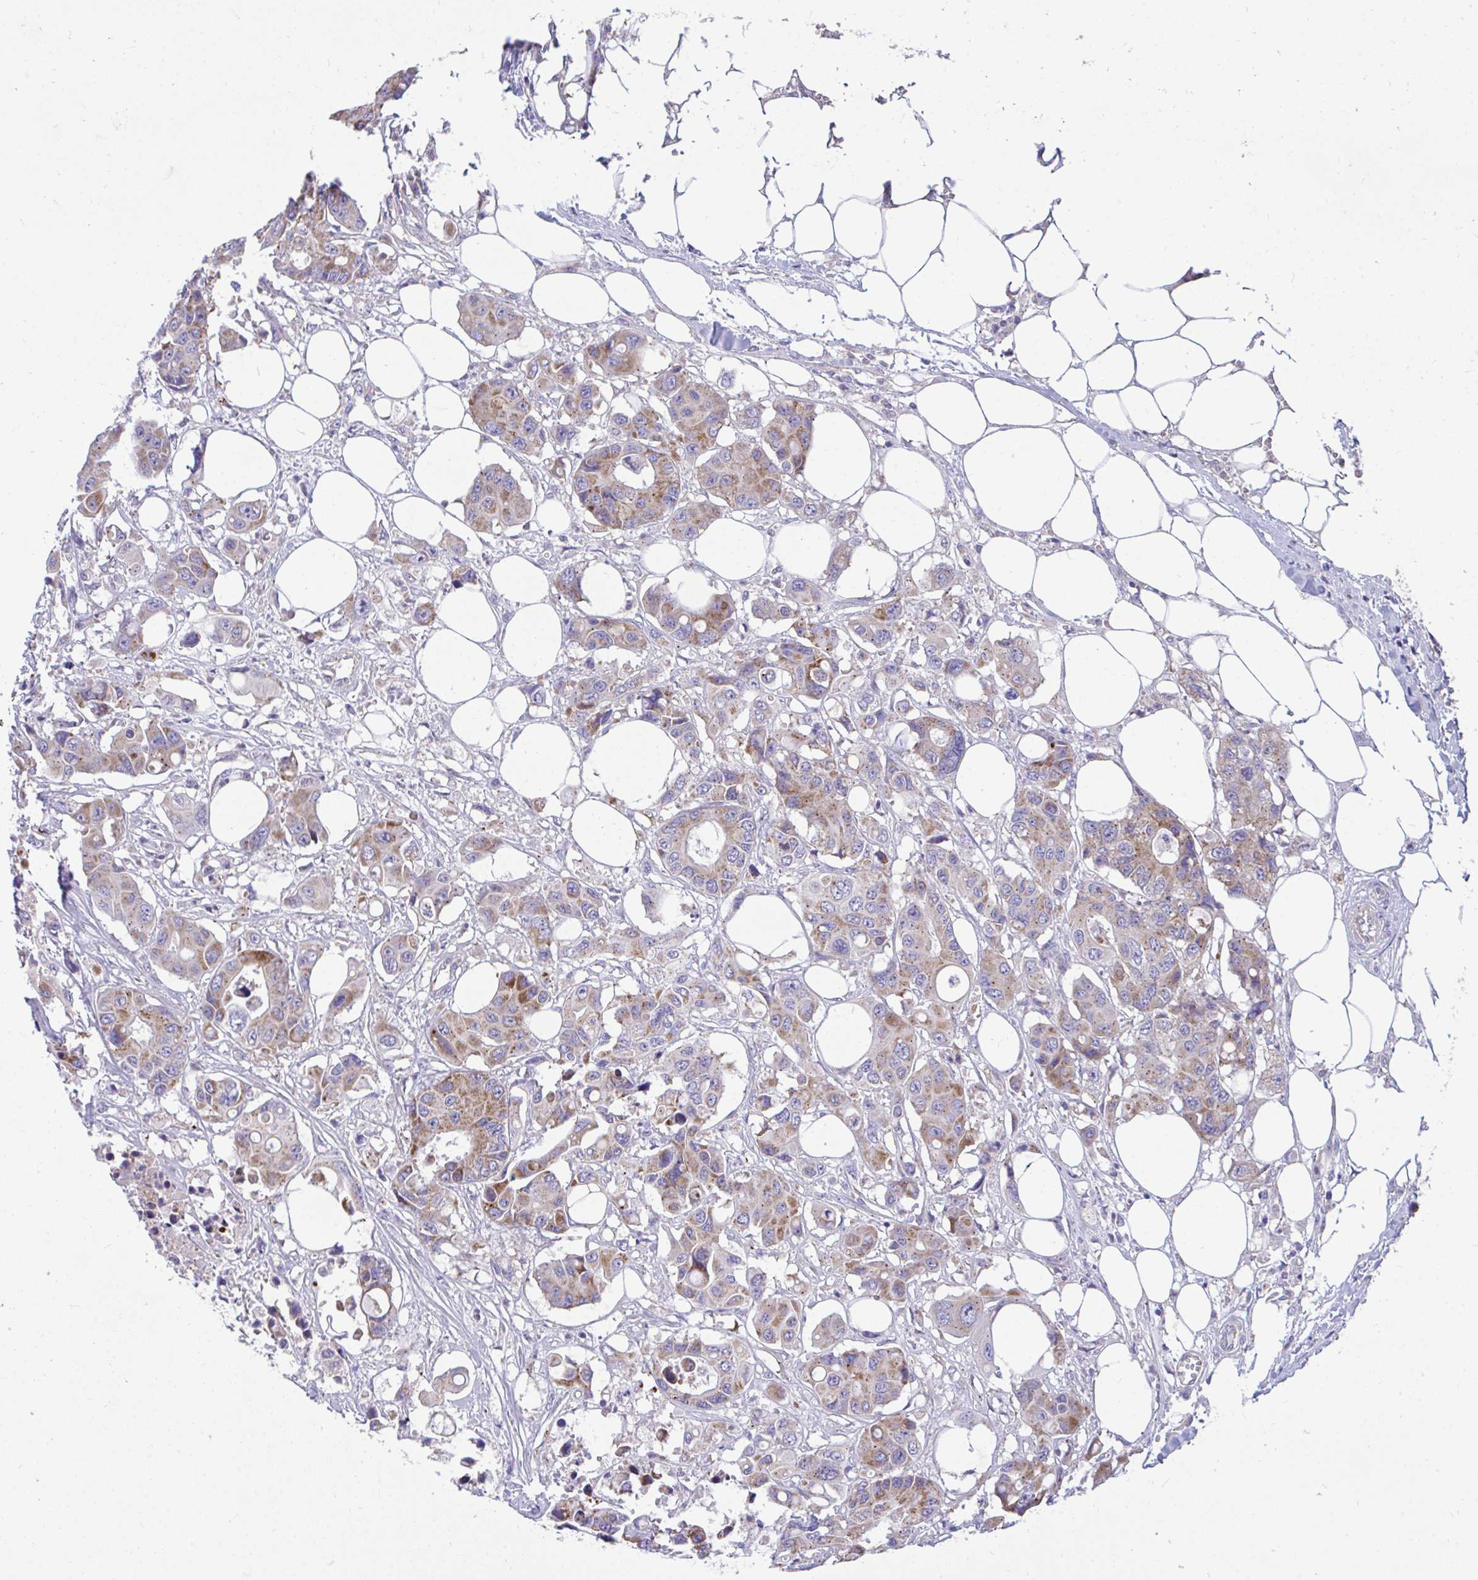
{"staining": {"intensity": "moderate", "quantity": ">75%", "location": "cytoplasmic/membranous"}, "tissue": "colorectal cancer", "cell_type": "Tumor cells", "image_type": "cancer", "snomed": [{"axis": "morphology", "description": "Adenocarcinoma, NOS"}, {"axis": "topography", "description": "Colon"}], "caption": "Colorectal cancer tissue reveals moderate cytoplasmic/membranous positivity in approximately >75% of tumor cells, visualized by immunohistochemistry.", "gene": "MRPS16", "patient": {"sex": "male", "age": 77}}